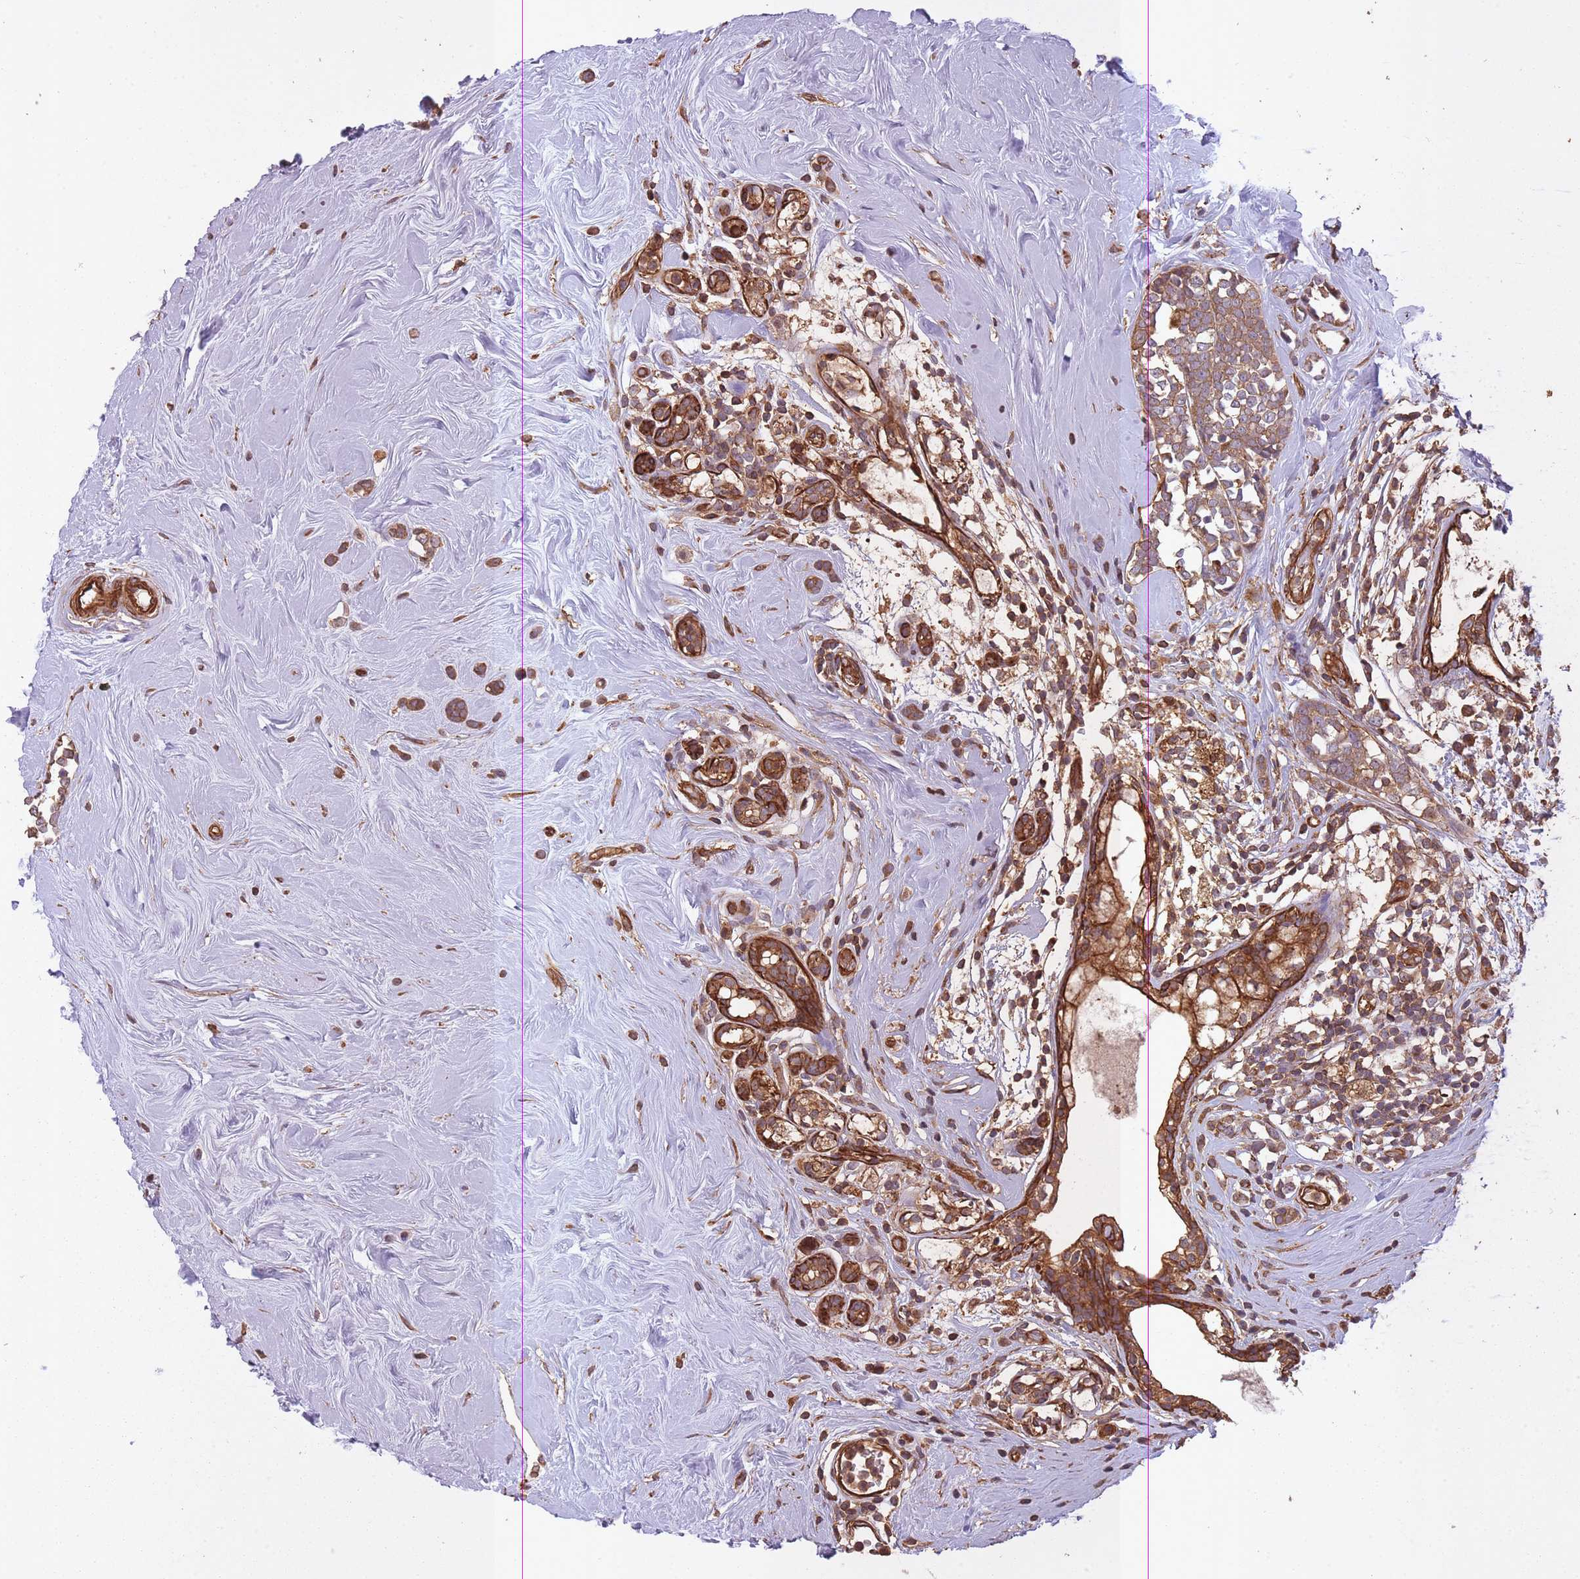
{"staining": {"intensity": "moderate", "quantity": ">75%", "location": "cytoplasmic/membranous"}, "tissue": "breast cancer", "cell_type": "Tumor cells", "image_type": "cancer", "snomed": [{"axis": "morphology", "description": "Lobular carcinoma"}, {"axis": "topography", "description": "Breast"}], "caption": "Human lobular carcinoma (breast) stained for a protein (brown) displays moderate cytoplasmic/membranous positive positivity in approximately >75% of tumor cells.", "gene": "ARMH3", "patient": {"sex": "female", "age": 58}}